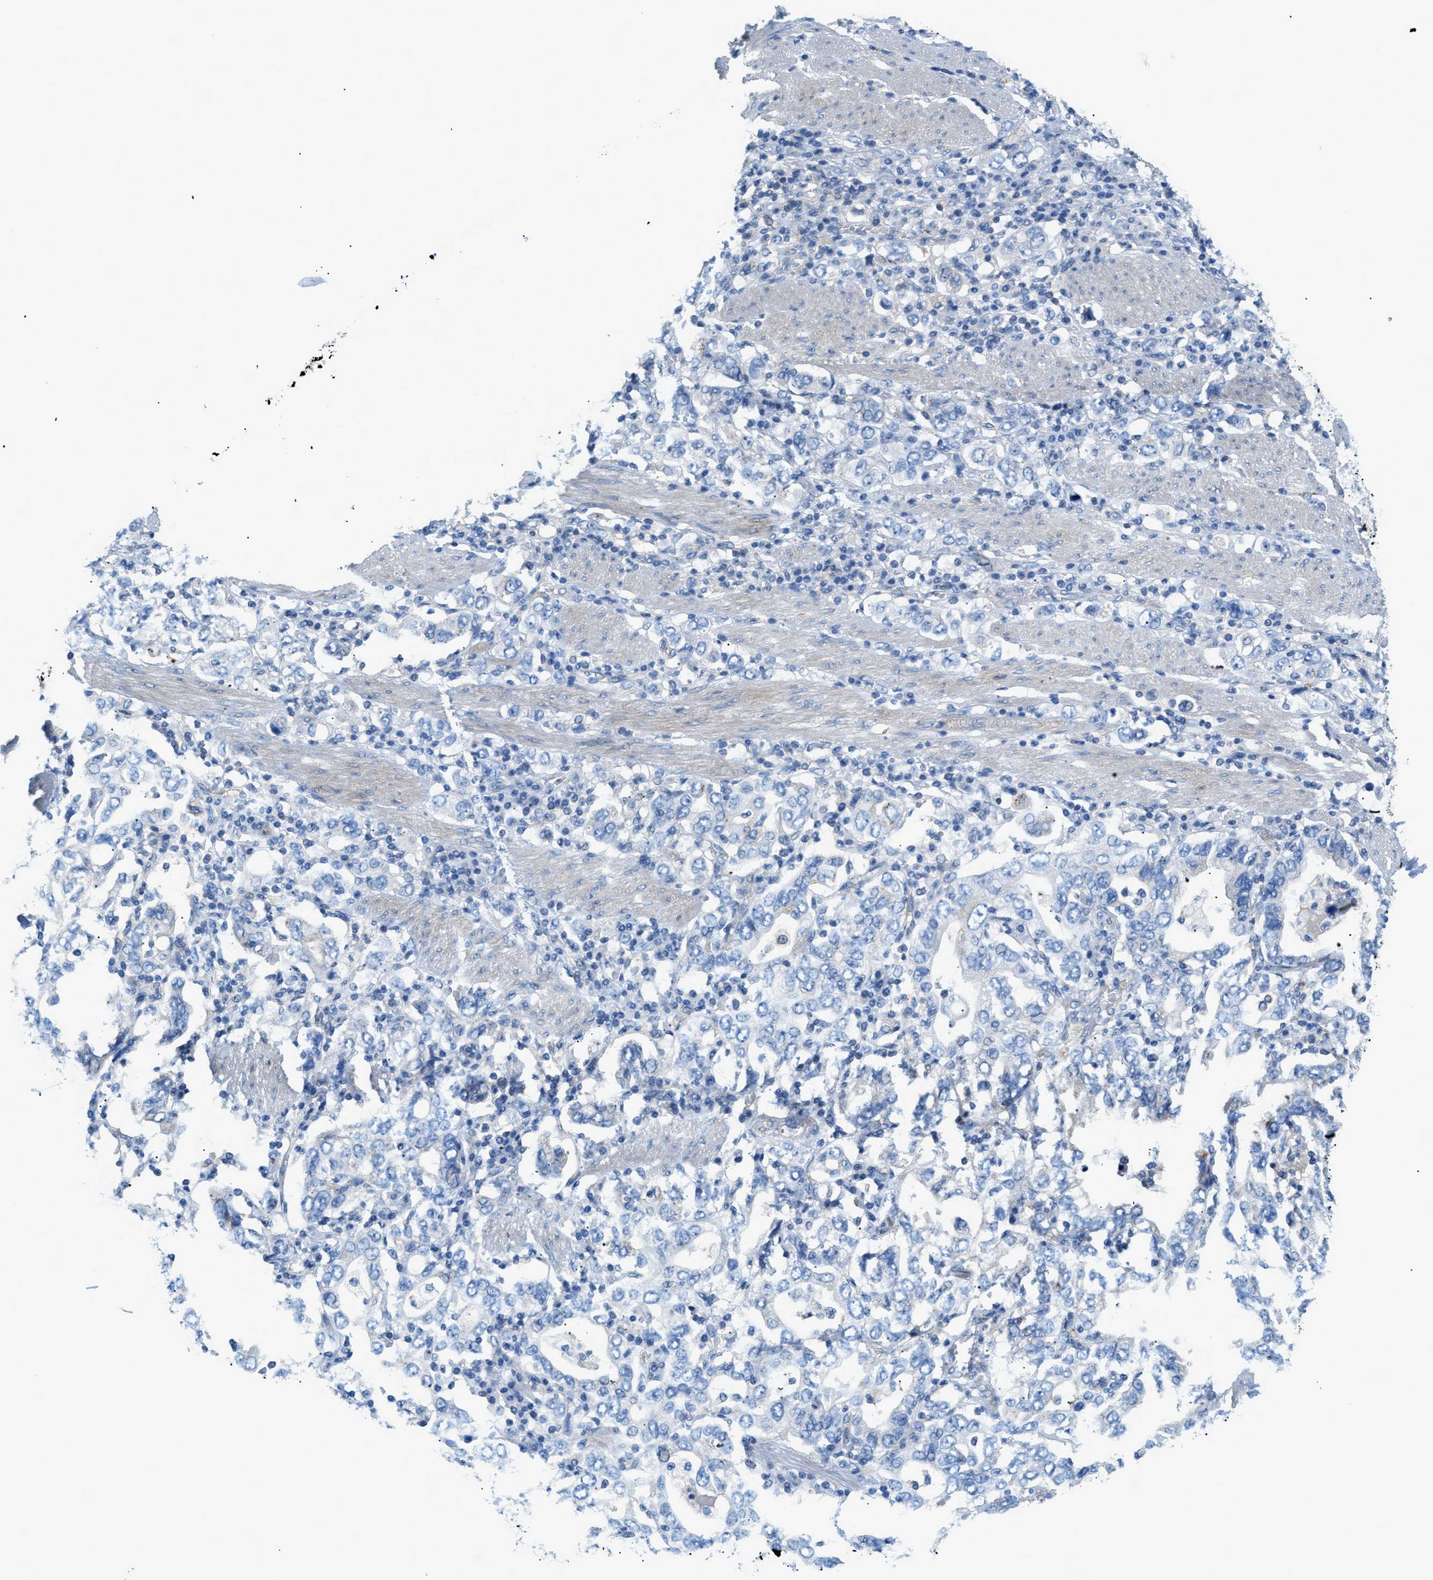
{"staining": {"intensity": "negative", "quantity": "none", "location": "none"}, "tissue": "stomach cancer", "cell_type": "Tumor cells", "image_type": "cancer", "snomed": [{"axis": "morphology", "description": "Adenocarcinoma, NOS"}, {"axis": "topography", "description": "Stomach, upper"}], "caption": "Stomach cancer stained for a protein using immunohistochemistry displays no staining tumor cells.", "gene": "ORAI1", "patient": {"sex": "male", "age": 62}}